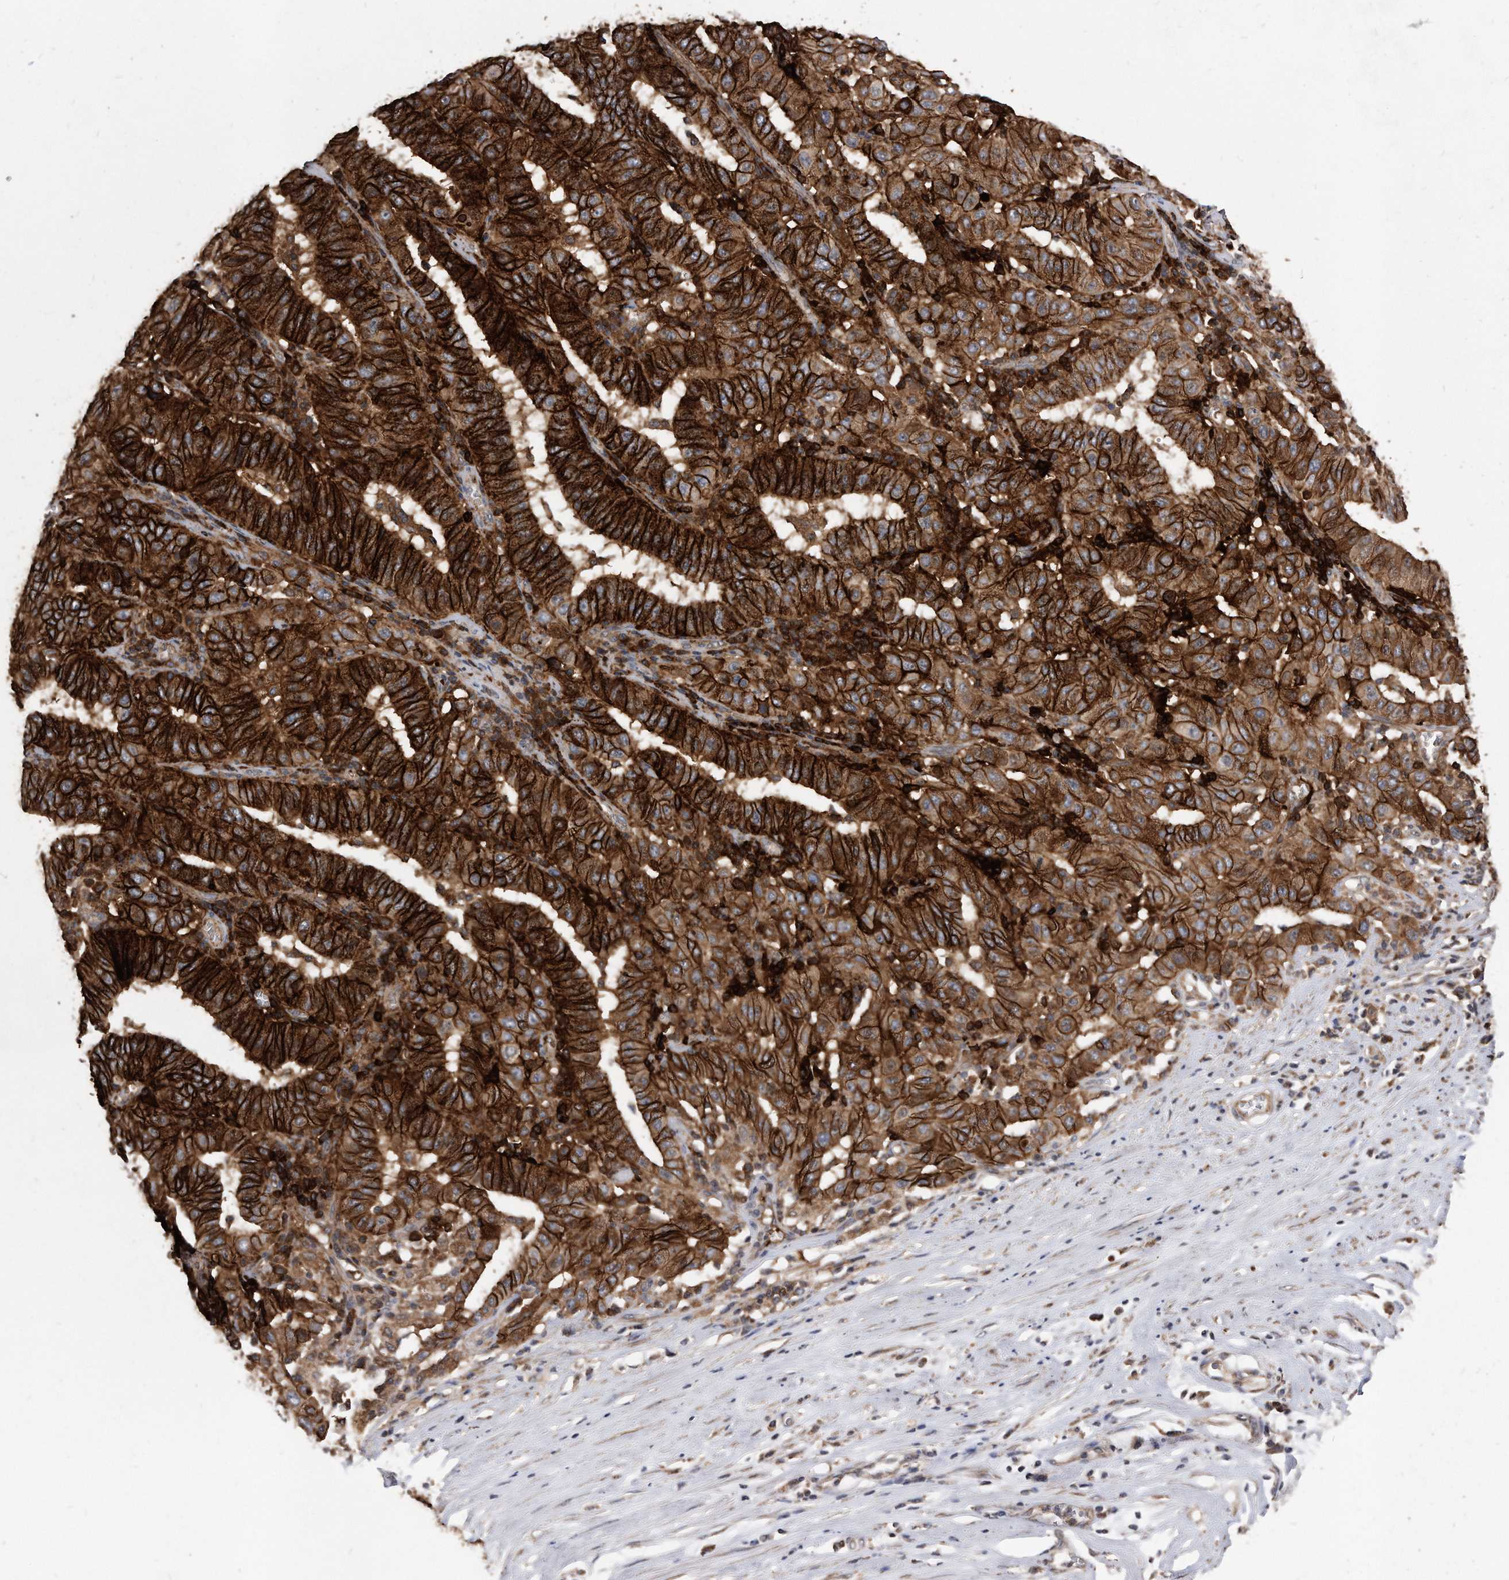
{"staining": {"intensity": "strong", "quantity": ">75%", "location": "cytoplasmic/membranous"}, "tissue": "pancreatic cancer", "cell_type": "Tumor cells", "image_type": "cancer", "snomed": [{"axis": "morphology", "description": "Adenocarcinoma, NOS"}, {"axis": "topography", "description": "Pancreas"}], "caption": "Pancreatic cancer stained with IHC displays strong cytoplasmic/membranous positivity in about >75% of tumor cells.", "gene": "IL20RA", "patient": {"sex": "male", "age": 63}}